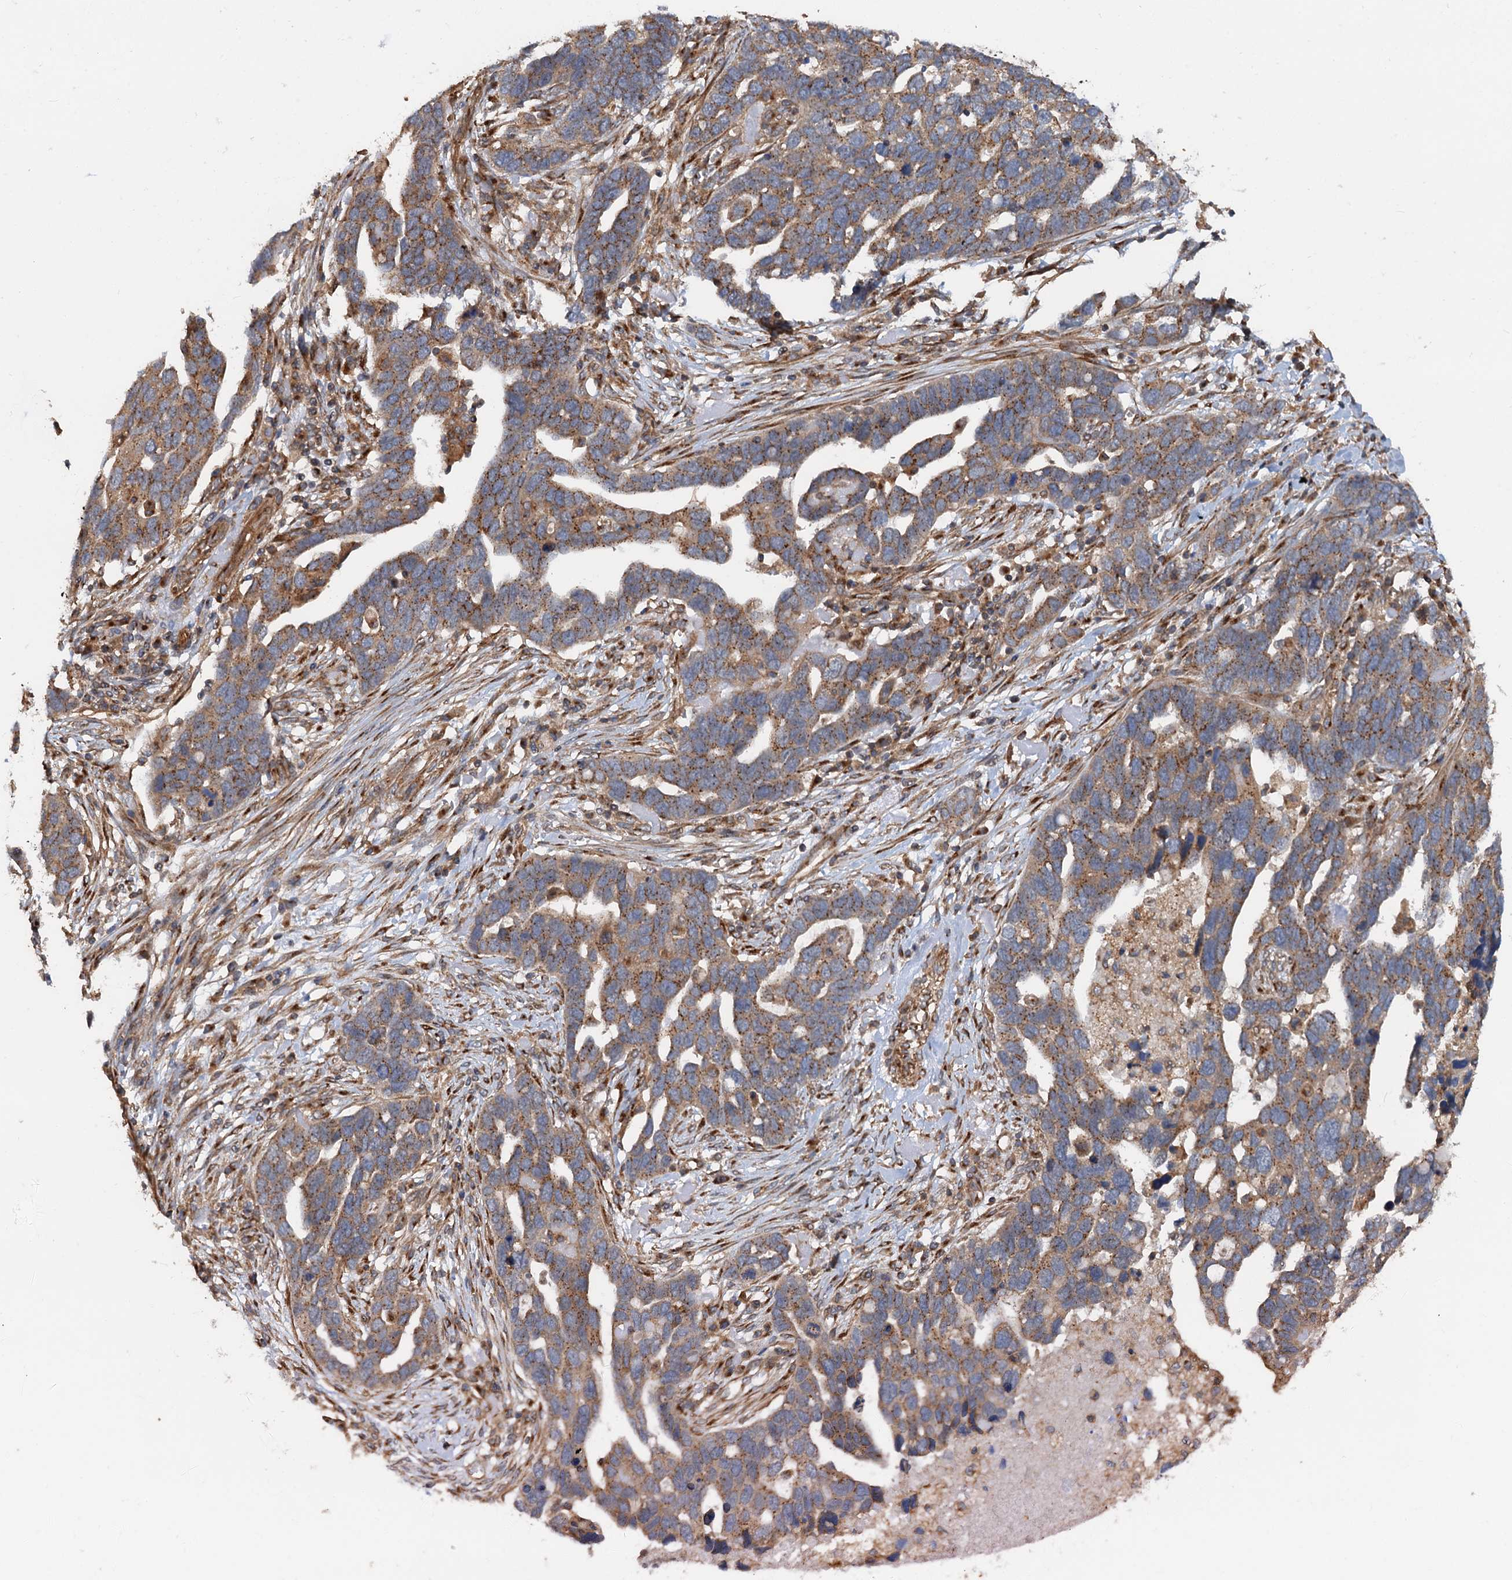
{"staining": {"intensity": "moderate", "quantity": ">75%", "location": "cytoplasmic/membranous"}, "tissue": "ovarian cancer", "cell_type": "Tumor cells", "image_type": "cancer", "snomed": [{"axis": "morphology", "description": "Cystadenocarcinoma, serous, NOS"}, {"axis": "topography", "description": "Ovary"}], "caption": "Ovarian cancer was stained to show a protein in brown. There is medium levels of moderate cytoplasmic/membranous staining in approximately >75% of tumor cells. The staining was performed using DAB, with brown indicating positive protein expression. Nuclei are stained blue with hematoxylin.", "gene": "ANKRD26", "patient": {"sex": "female", "age": 54}}